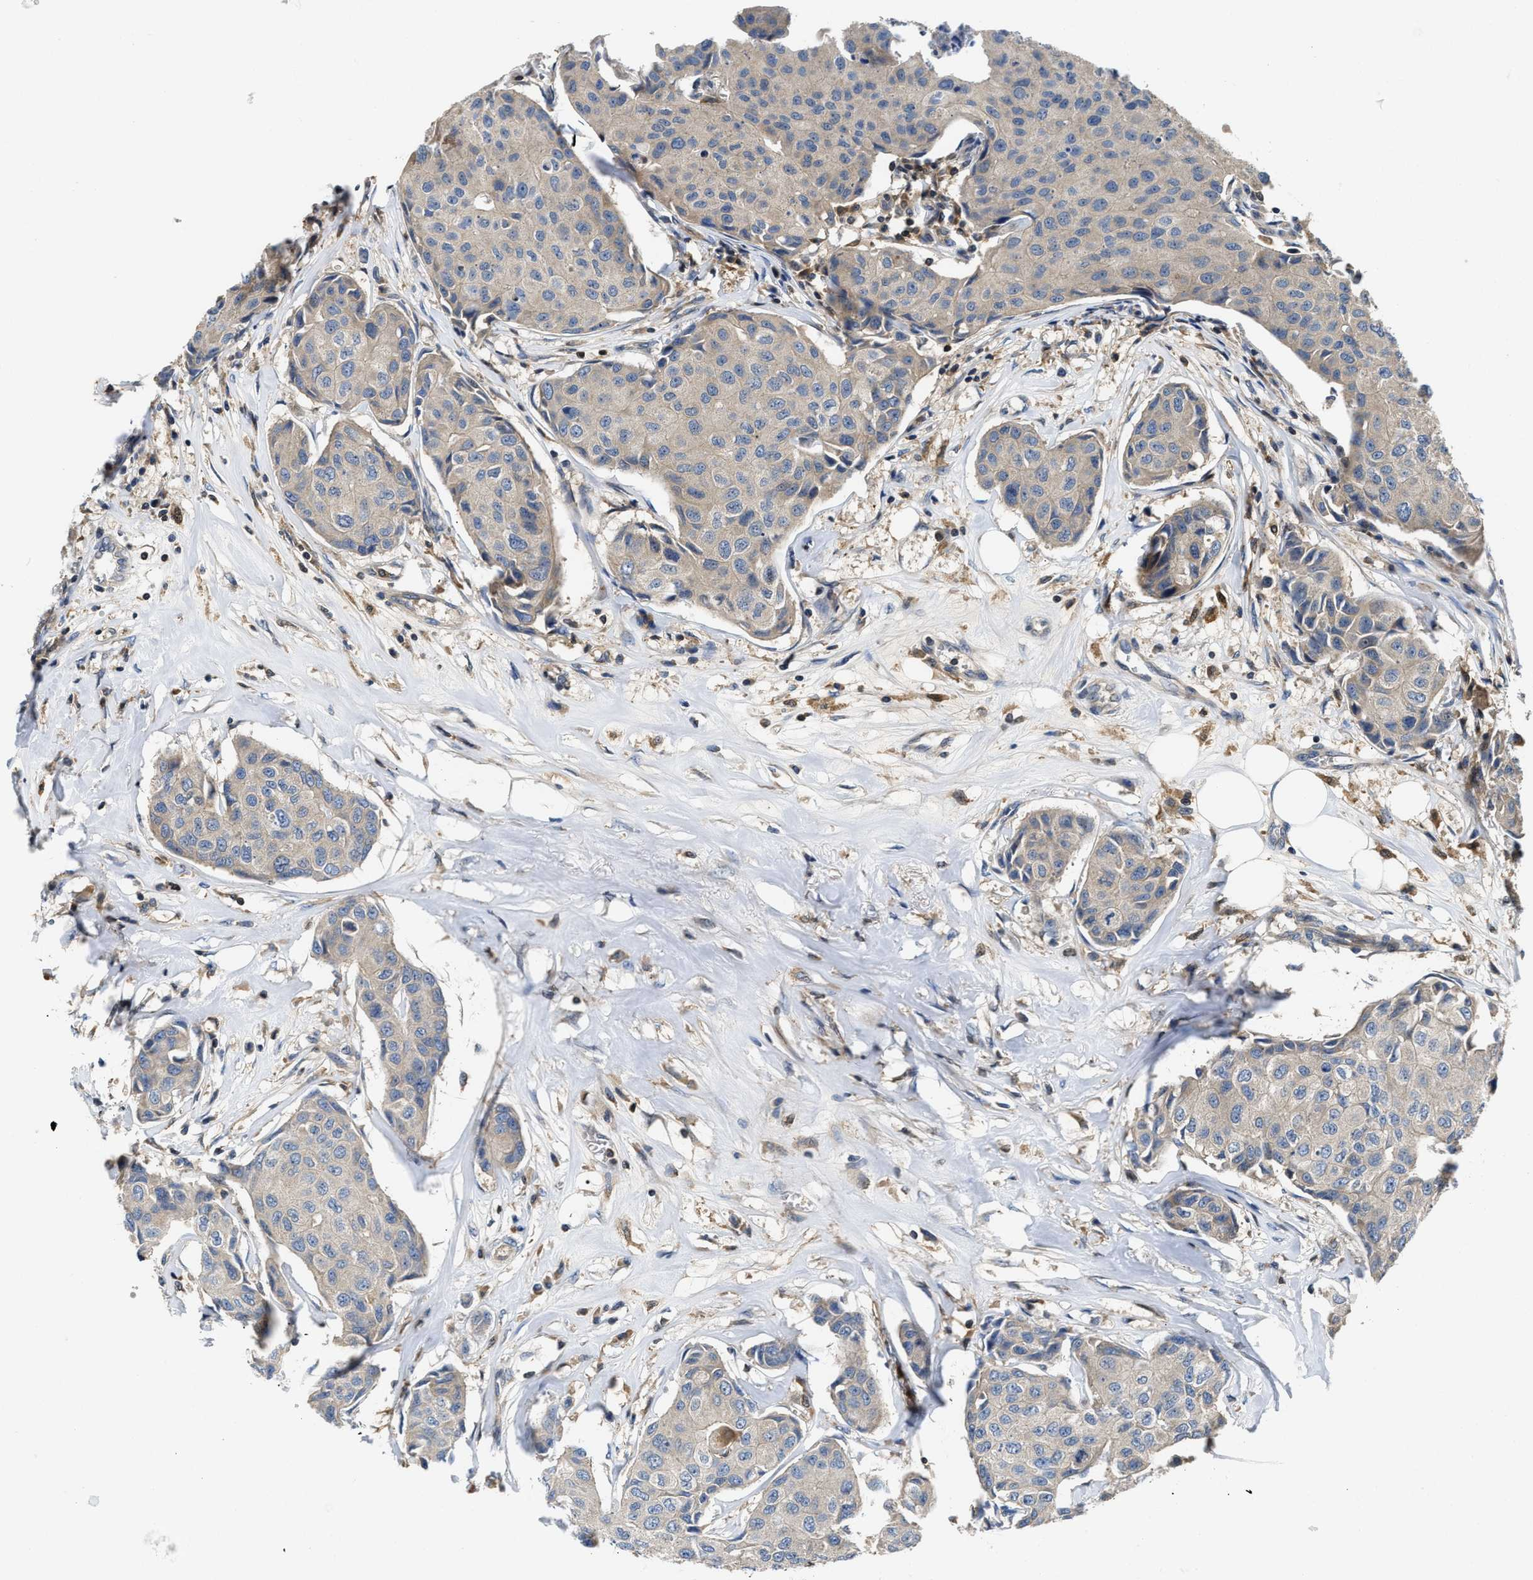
{"staining": {"intensity": "negative", "quantity": "none", "location": "none"}, "tissue": "breast cancer", "cell_type": "Tumor cells", "image_type": "cancer", "snomed": [{"axis": "morphology", "description": "Duct carcinoma"}, {"axis": "topography", "description": "Breast"}], "caption": "Intraductal carcinoma (breast) stained for a protein using immunohistochemistry (IHC) demonstrates no positivity tumor cells.", "gene": "OSTF1", "patient": {"sex": "female", "age": 80}}